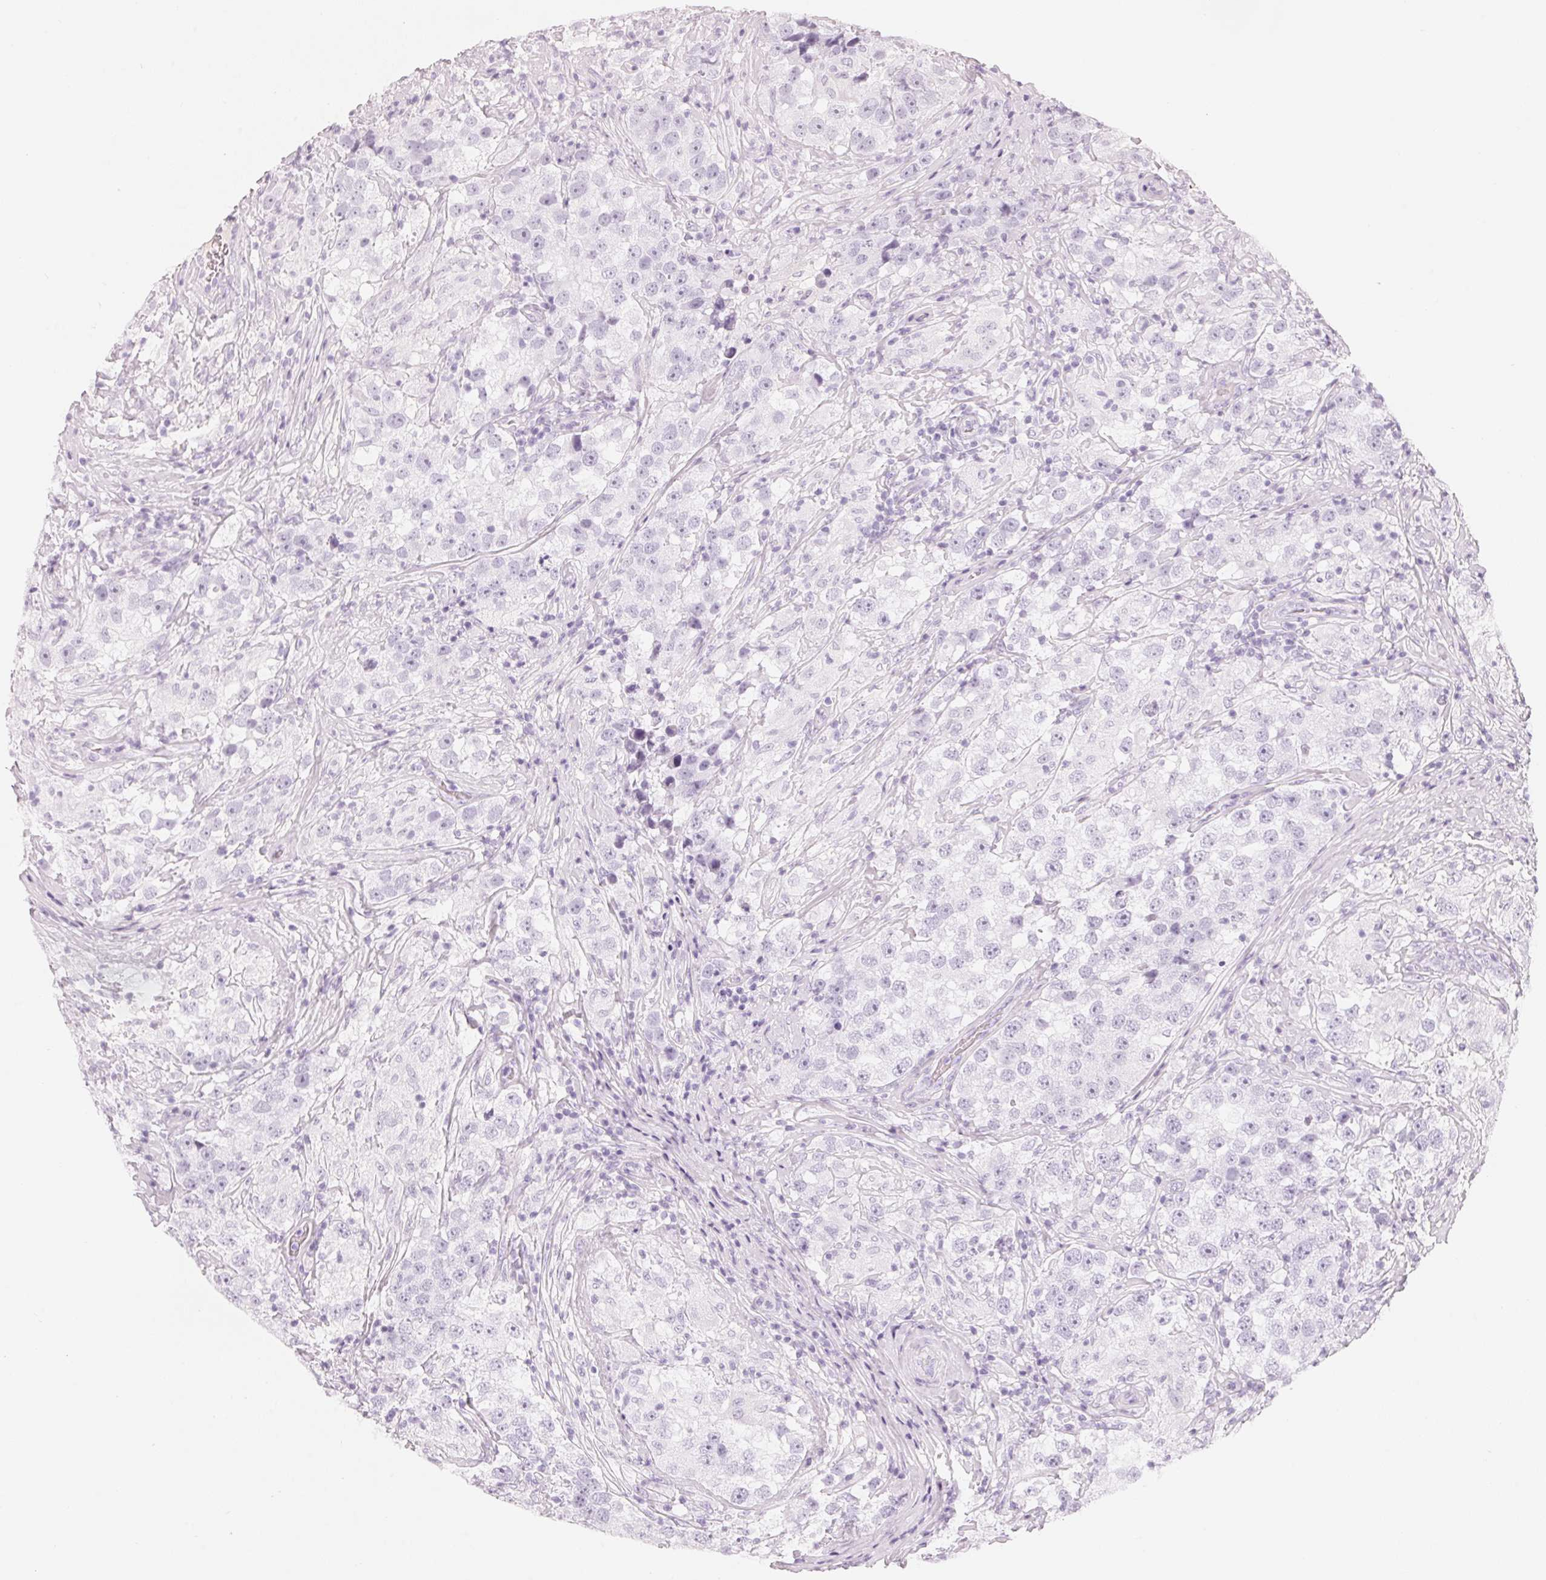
{"staining": {"intensity": "negative", "quantity": "none", "location": "none"}, "tissue": "testis cancer", "cell_type": "Tumor cells", "image_type": "cancer", "snomed": [{"axis": "morphology", "description": "Seminoma, NOS"}, {"axis": "topography", "description": "Testis"}], "caption": "High magnification brightfield microscopy of seminoma (testis) stained with DAB (brown) and counterstained with hematoxylin (blue): tumor cells show no significant positivity.", "gene": "CFHR2", "patient": {"sex": "male", "age": 46}}